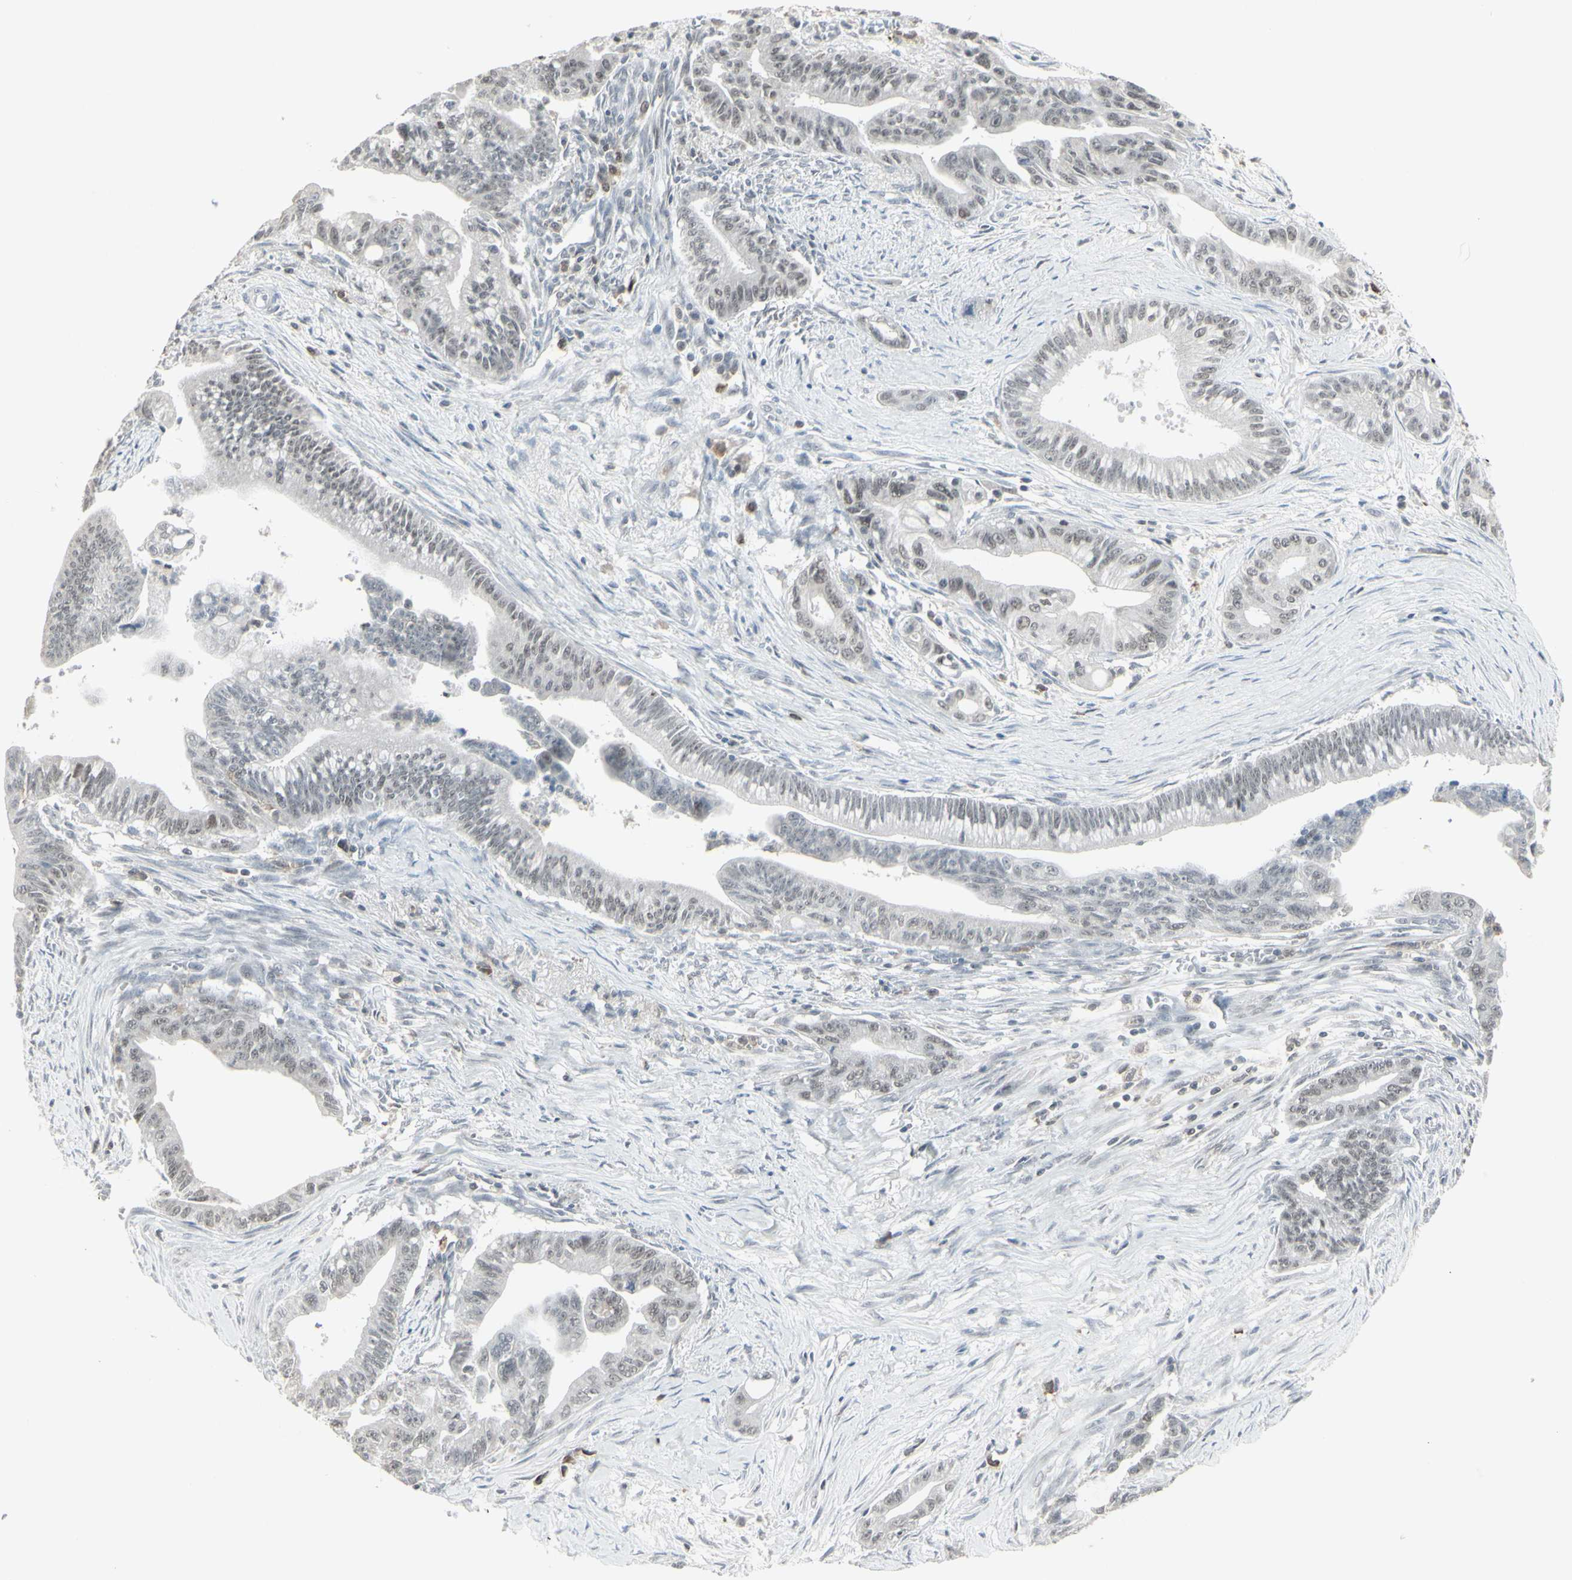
{"staining": {"intensity": "negative", "quantity": "none", "location": "none"}, "tissue": "pancreatic cancer", "cell_type": "Tumor cells", "image_type": "cancer", "snomed": [{"axis": "morphology", "description": "Adenocarcinoma, NOS"}, {"axis": "topography", "description": "Pancreas"}], "caption": "Tumor cells show no significant staining in pancreatic cancer.", "gene": "SAMSN1", "patient": {"sex": "male", "age": 70}}